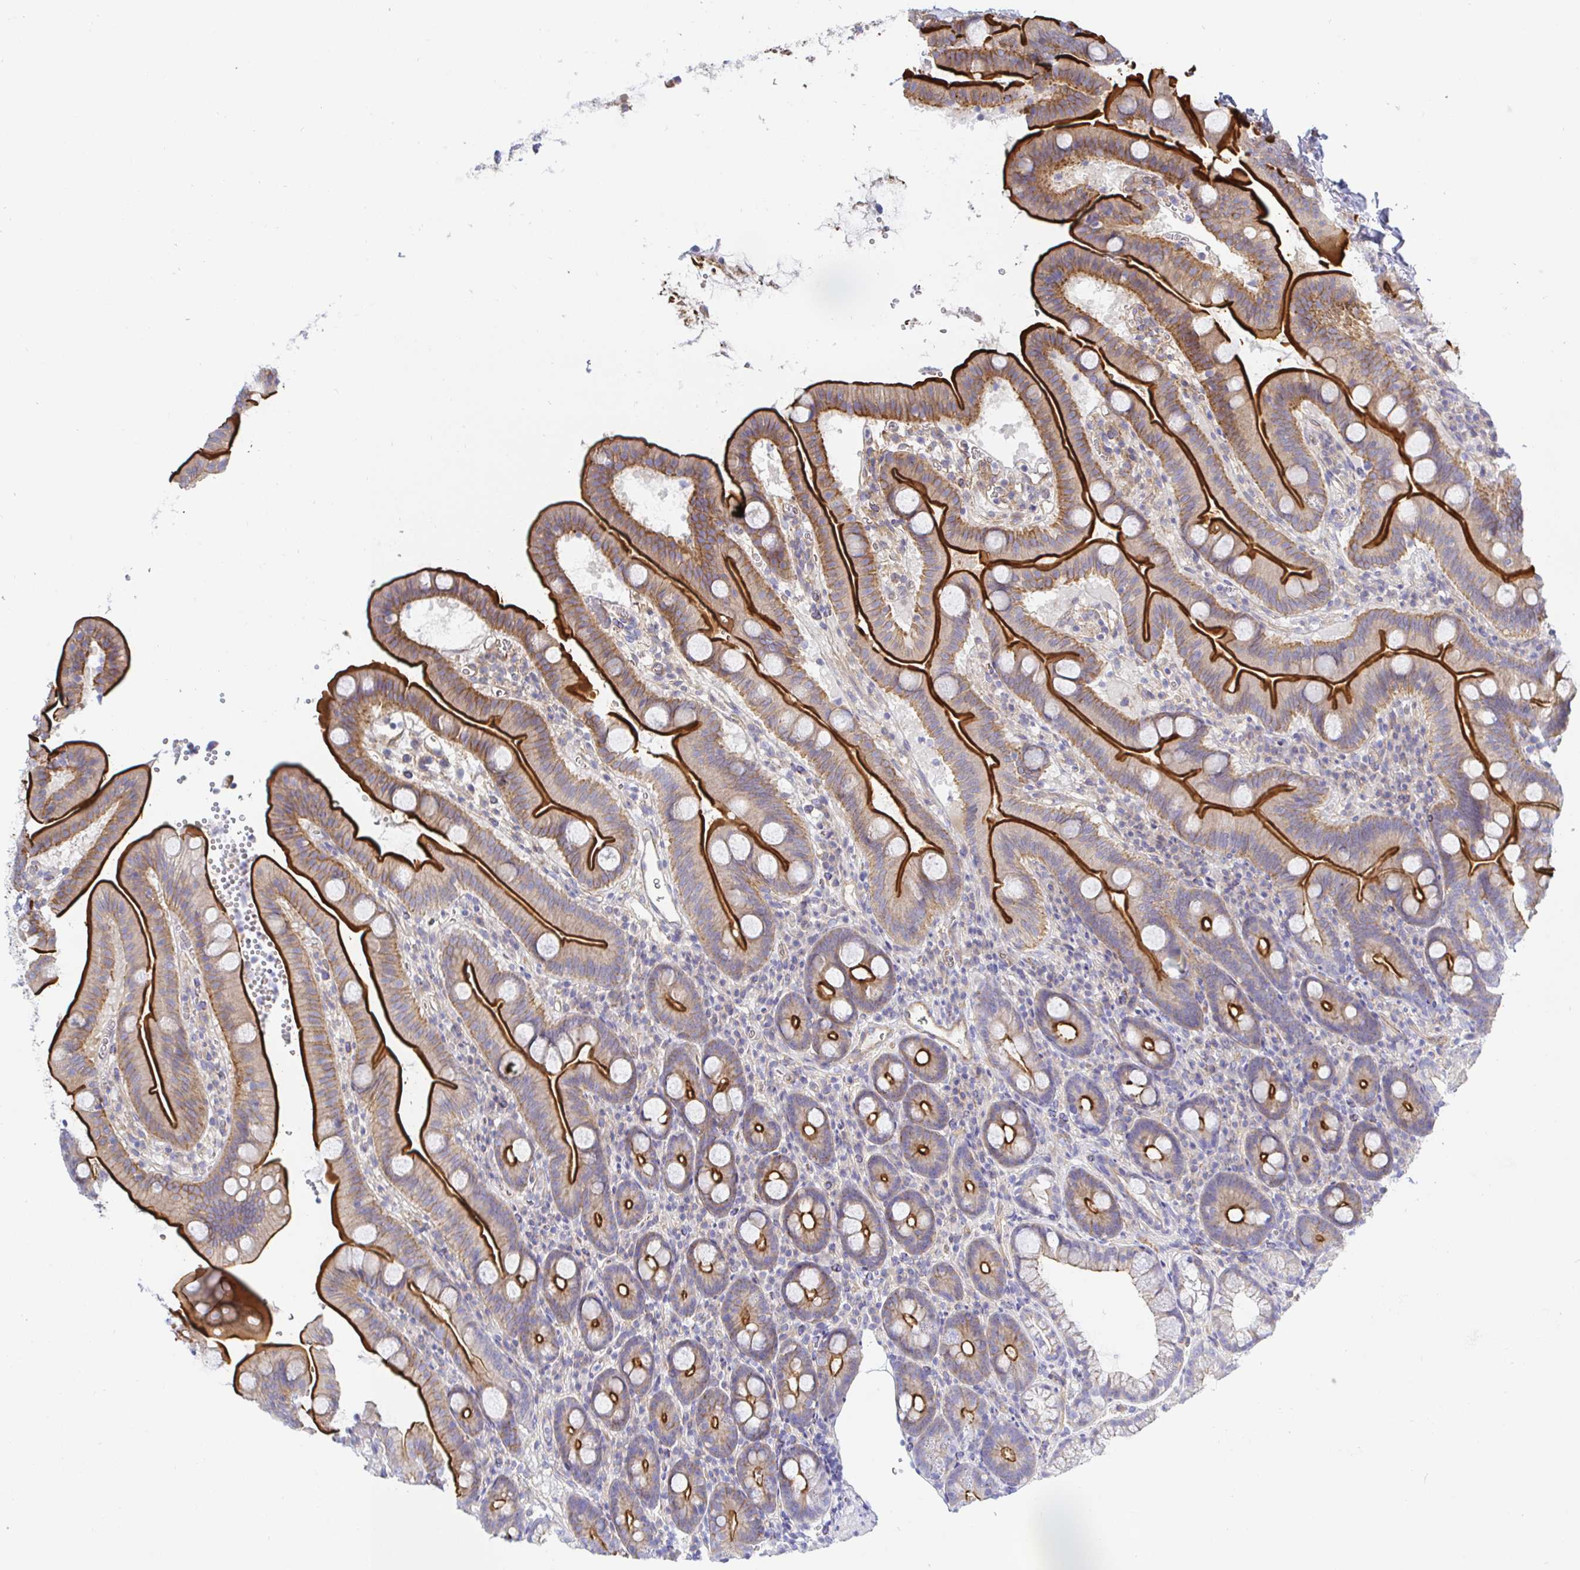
{"staining": {"intensity": "strong", "quantity": ">75%", "location": "cytoplasmic/membranous"}, "tissue": "duodenum", "cell_type": "Glandular cells", "image_type": "normal", "snomed": [{"axis": "morphology", "description": "Normal tissue, NOS"}, {"axis": "topography", "description": "Duodenum"}], "caption": "A micrograph of duodenum stained for a protein reveals strong cytoplasmic/membranous brown staining in glandular cells. The staining is performed using DAB brown chromogen to label protein expression. The nuclei are counter-stained blue using hematoxylin.", "gene": "ARL4D", "patient": {"sex": "male", "age": 59}}